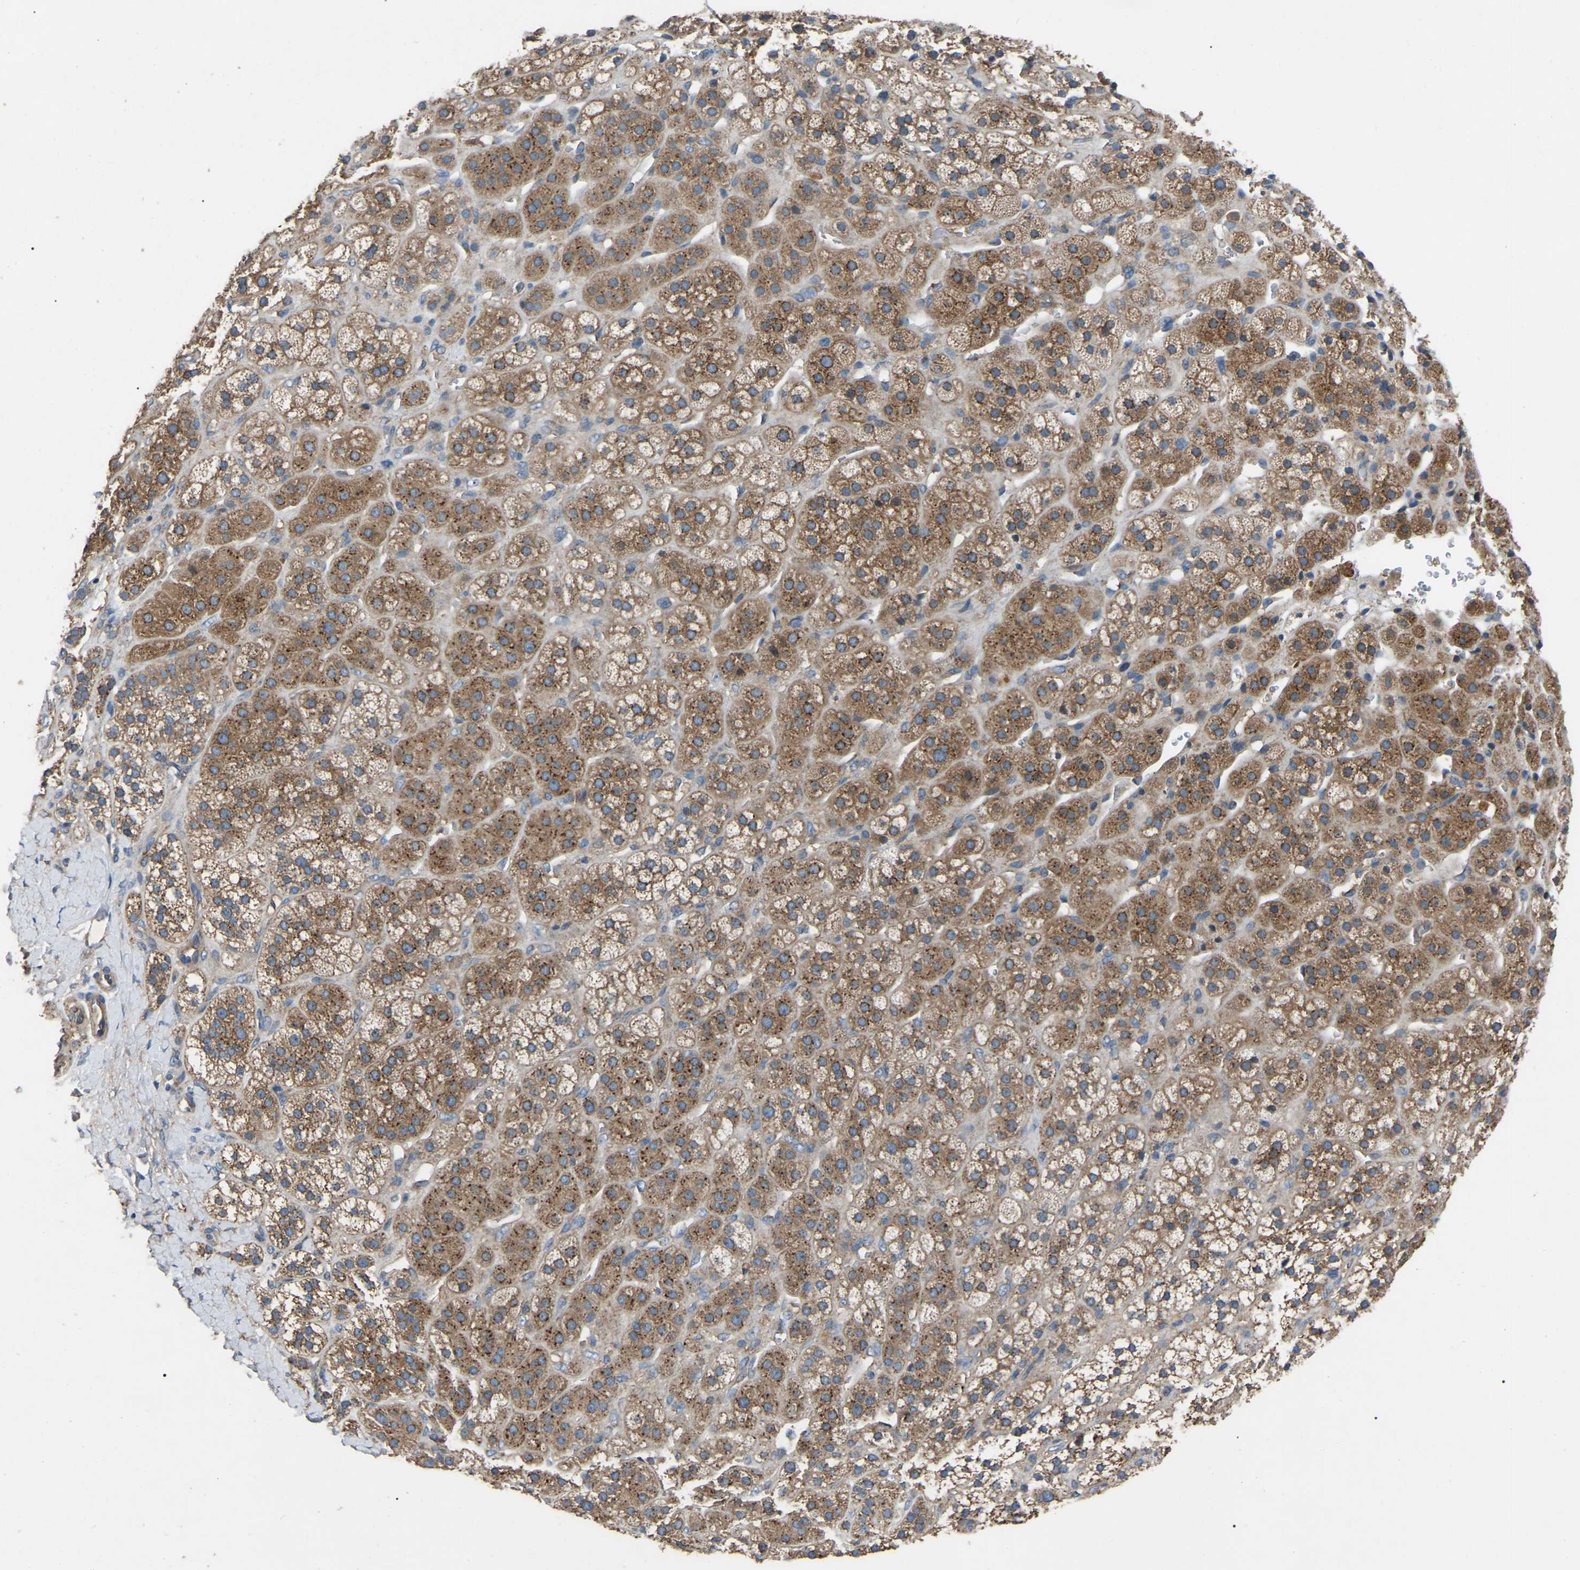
{"staining": {"intensity": "moderate", "quantity": ">75%", "location": "cytoplasmic/membranous"}, "tissue": "adrenal gland", "cell_type": "Glandular cells", "image_type": "normal", "snomed": [{"axis": "morphology", "description": "Normal tissue, NOS"}, {"axis": "topography", "description": "Adrenal gland"}], "caption": "Adrenal gland stained with immunohistochemistry exhibits moderate cytoplasmic/membranous staining in approximately >75% of glandular cells. (DAB = brown stain, brightfield microscopy at high magnification).", "gene": "AIMP1", "patient": {"sex": "male", "age": 56}}